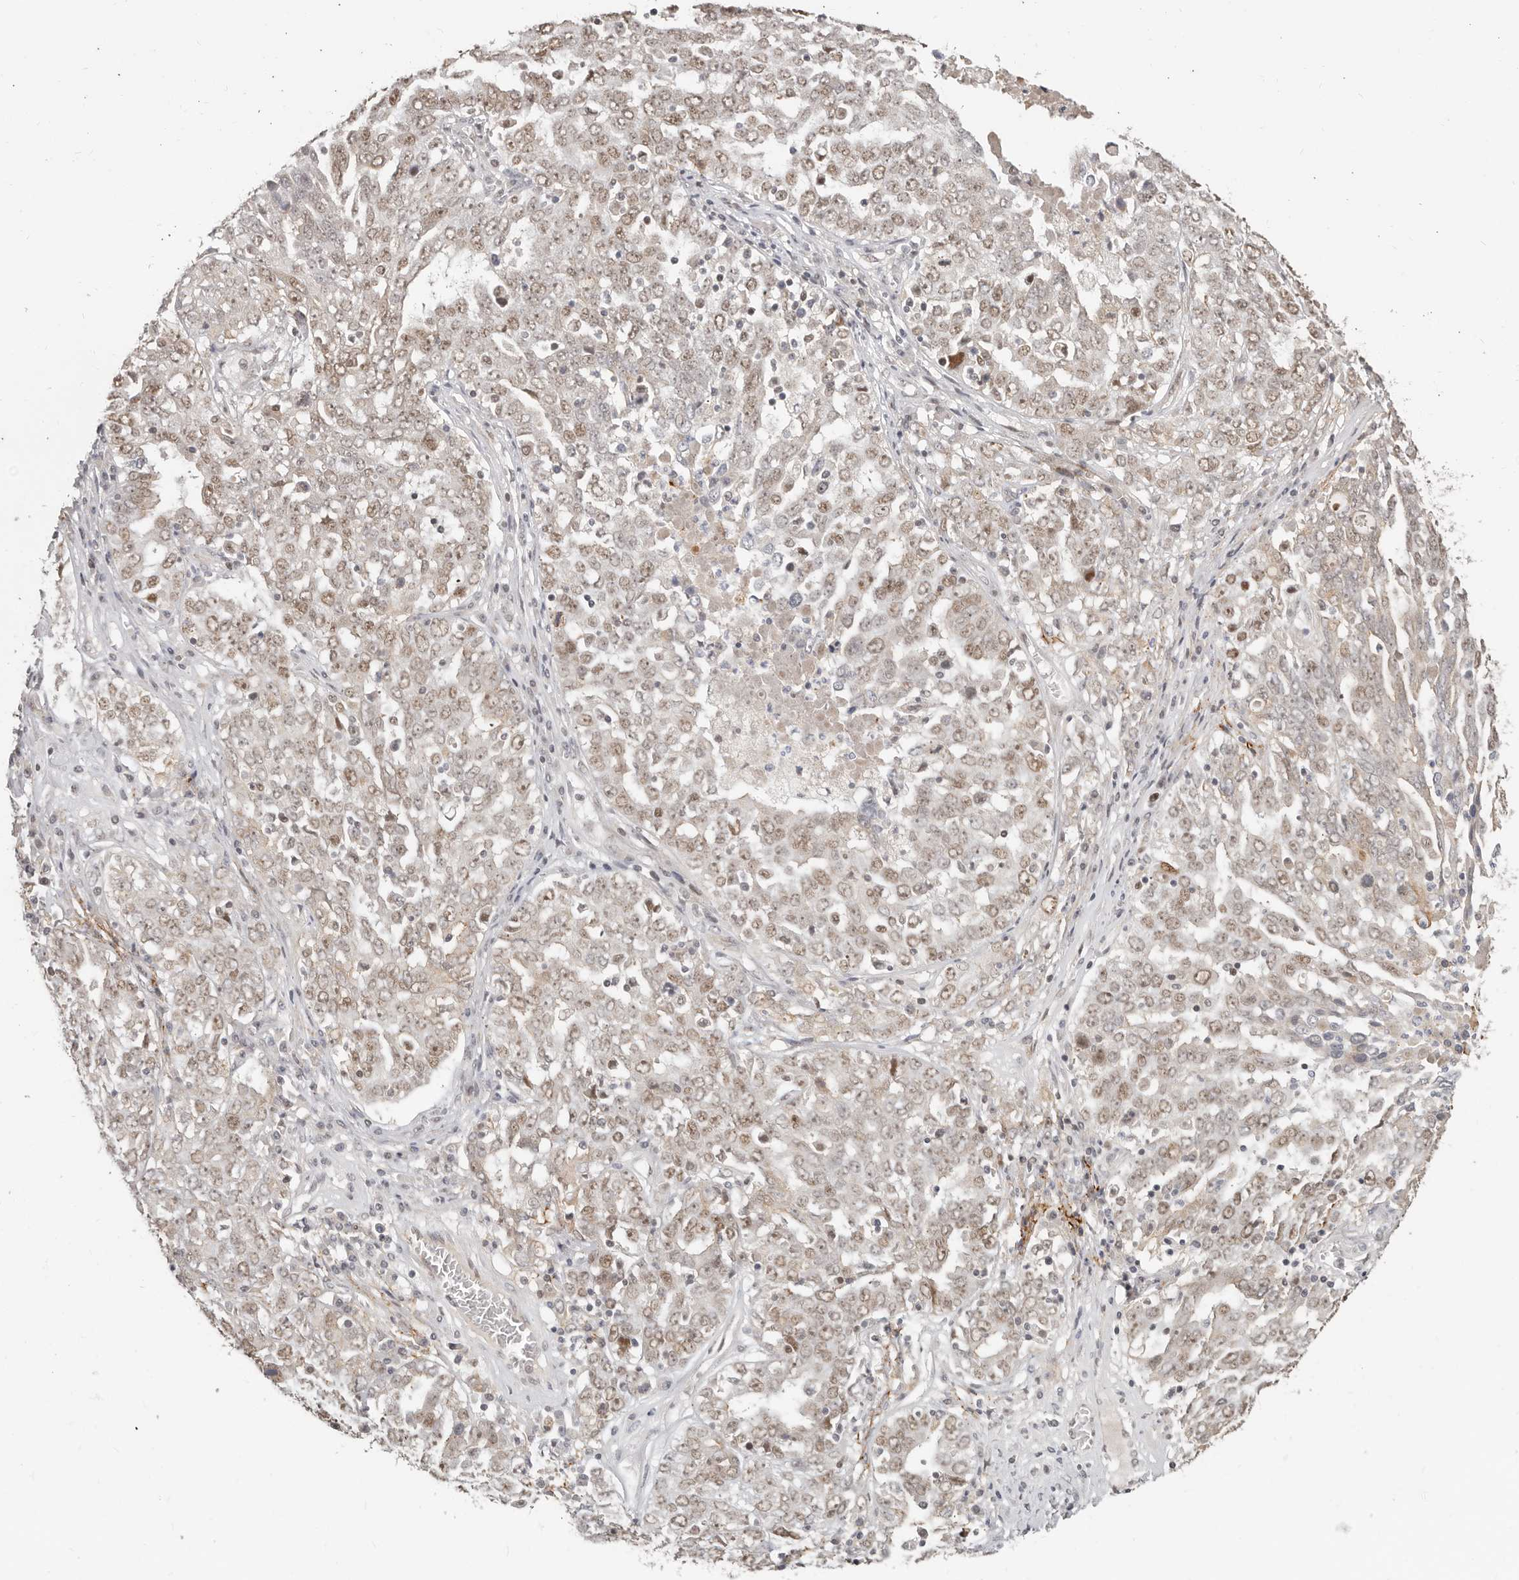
{"staining": {"intensity": "weak", "quantity": "25%-75%", "location": "nuclear"}, "tissue": "ovarian cancer", "cell_type": "Tumor cells", "image_type": "cancer", "snomed": [{"axis": "morphology", "description": "Carcinoma, endometroid"}, {"axis": "topography", "description": "Ovary"}], "caption": "There is low levels of weak nuclear expression in tumor cells of ovarian cancer (endometroid carcinoma), as demonstrated by immunohistochemical staining (brown color).", "gene": "RFC2", "patient": {"sex": "female", "age": 62}}